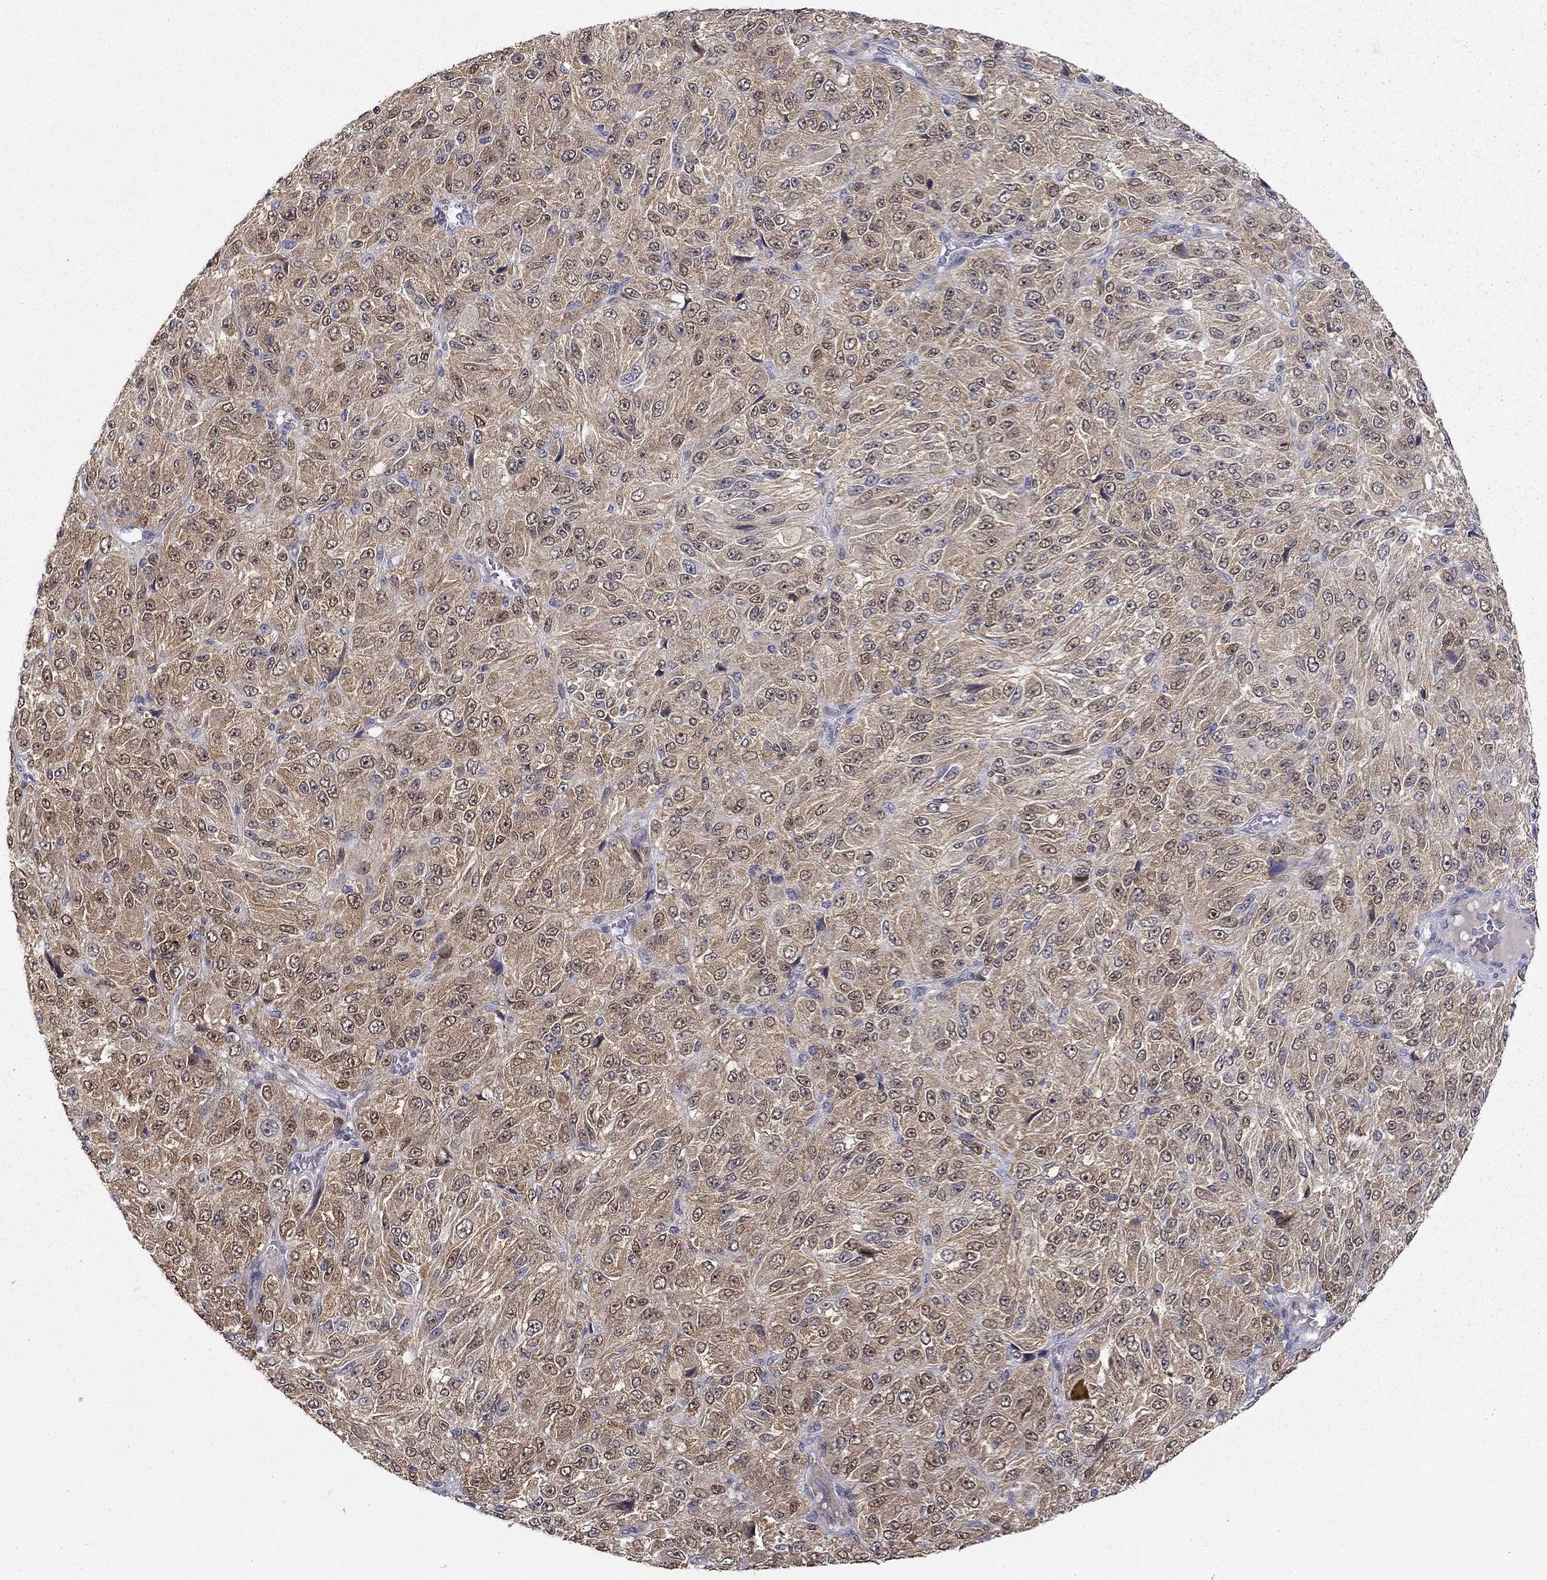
{"staining": {"intensity": "weak", "quantity": "25%-75%", "location": "nuclear"}, "tissue": "melanoma", "cell_type": "Tumor cells", "image_type": "cancer", "snomed": [{"axis": "morphology", "description": "Malignant melanoma, Metastatic site"}, {"axis": "topography", "description": "Brain"}], "caption": "Immunohistochemical staining of melanoma shows weak nuclear protein positivity in about 25%-75% of tumor cells. Using DAB (brown) and hematoxylin (blue) stains, captured at high magnification using brightfield microscopy.", "gene": "STXBP6", "patient": {"sex": "female", "age": 56}}